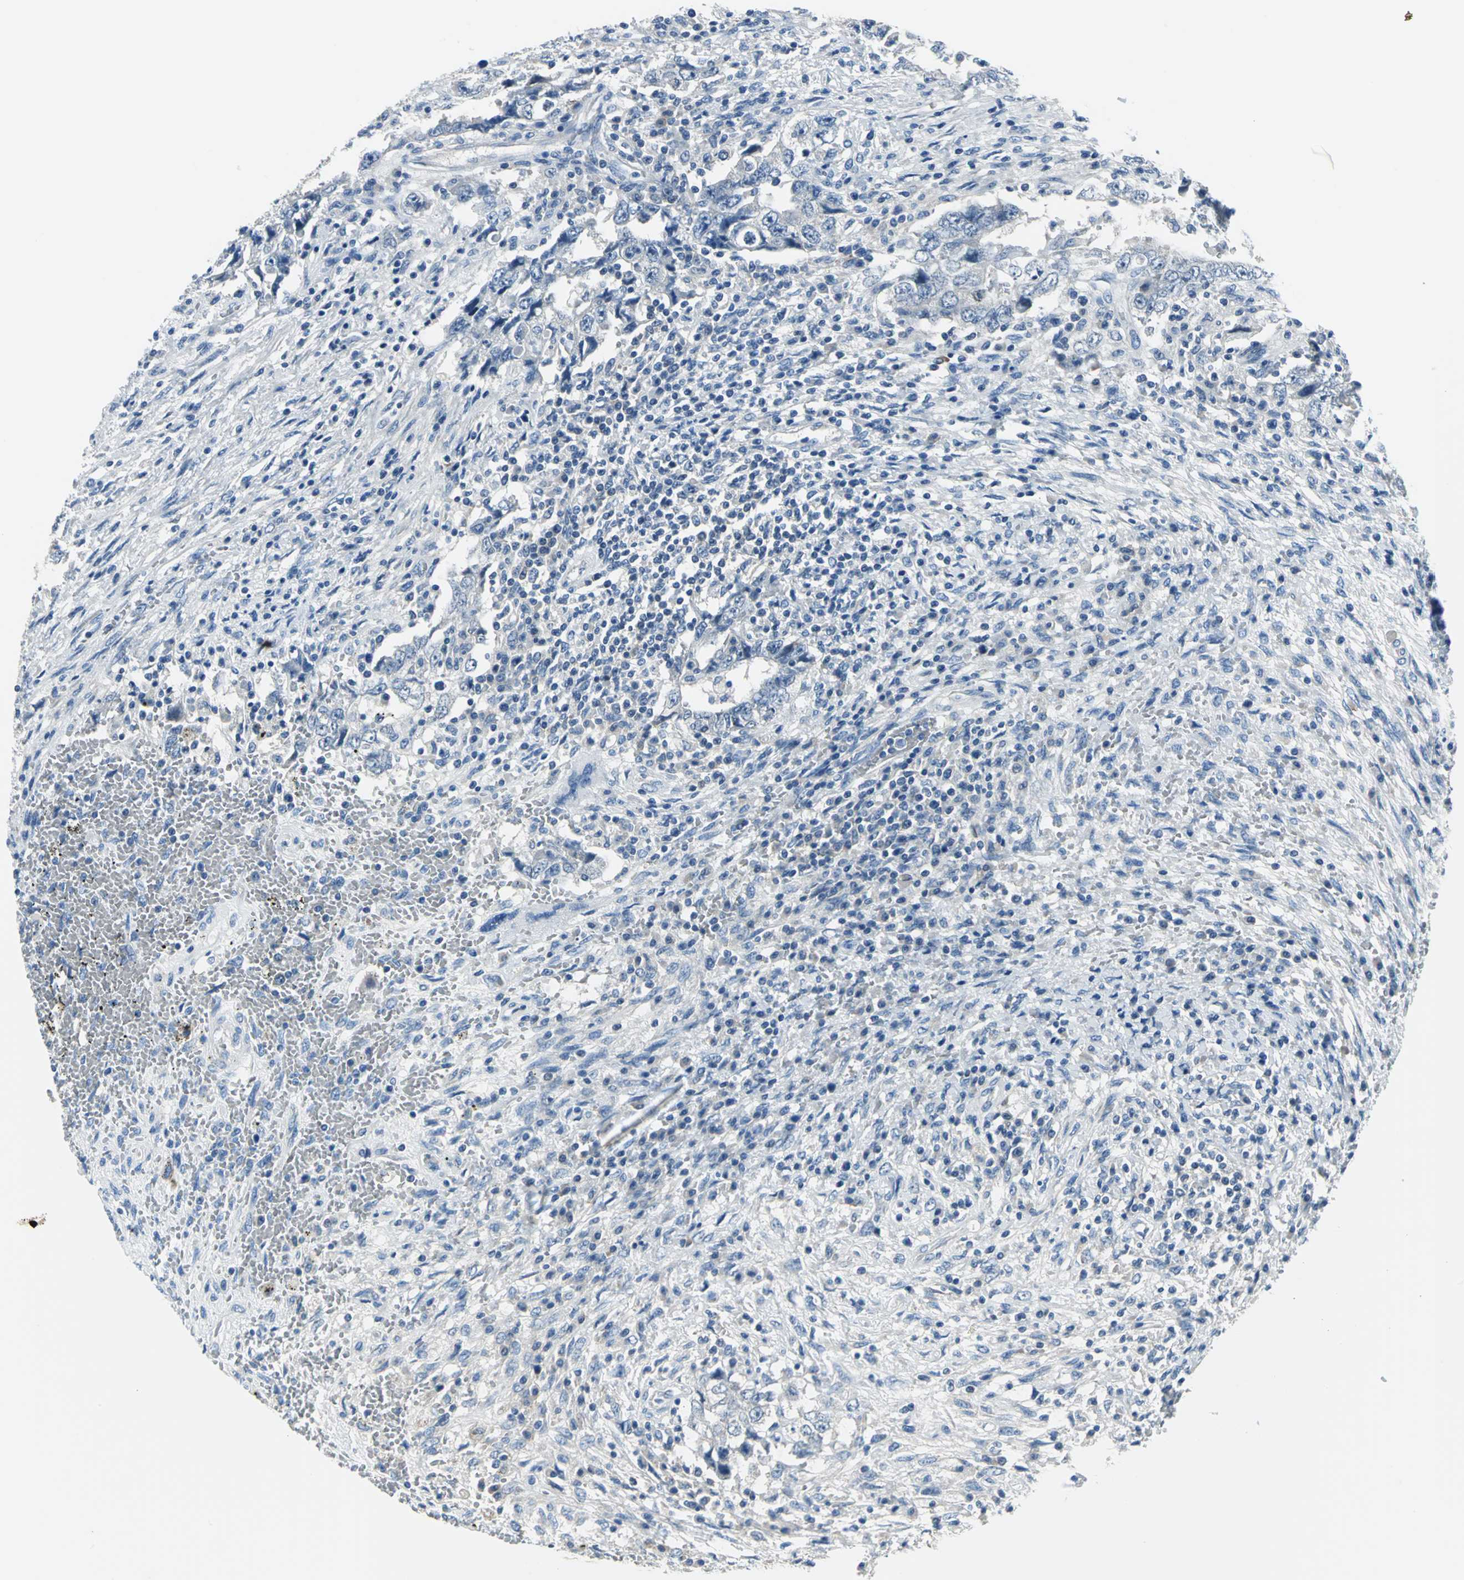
{"staining": {"intensity": "negative", "quantity": "none", "location": "none"}, "tissue": "testis cancer", "cell_type": "Tumor cells", "image_type": "cancer", "snomed": [{"axis": "morphology", "description": "Carcinoma, Embryonal, NOS"}, {"axis": "topography", "description": "Testis"}], "caption": "An image of testis cancer (embryonal carcinoma) stained for a protein exhibits no brown staining in tumor cells.", "gene": "ZNF415", "patient": {"sex": "male", "age": 26}}